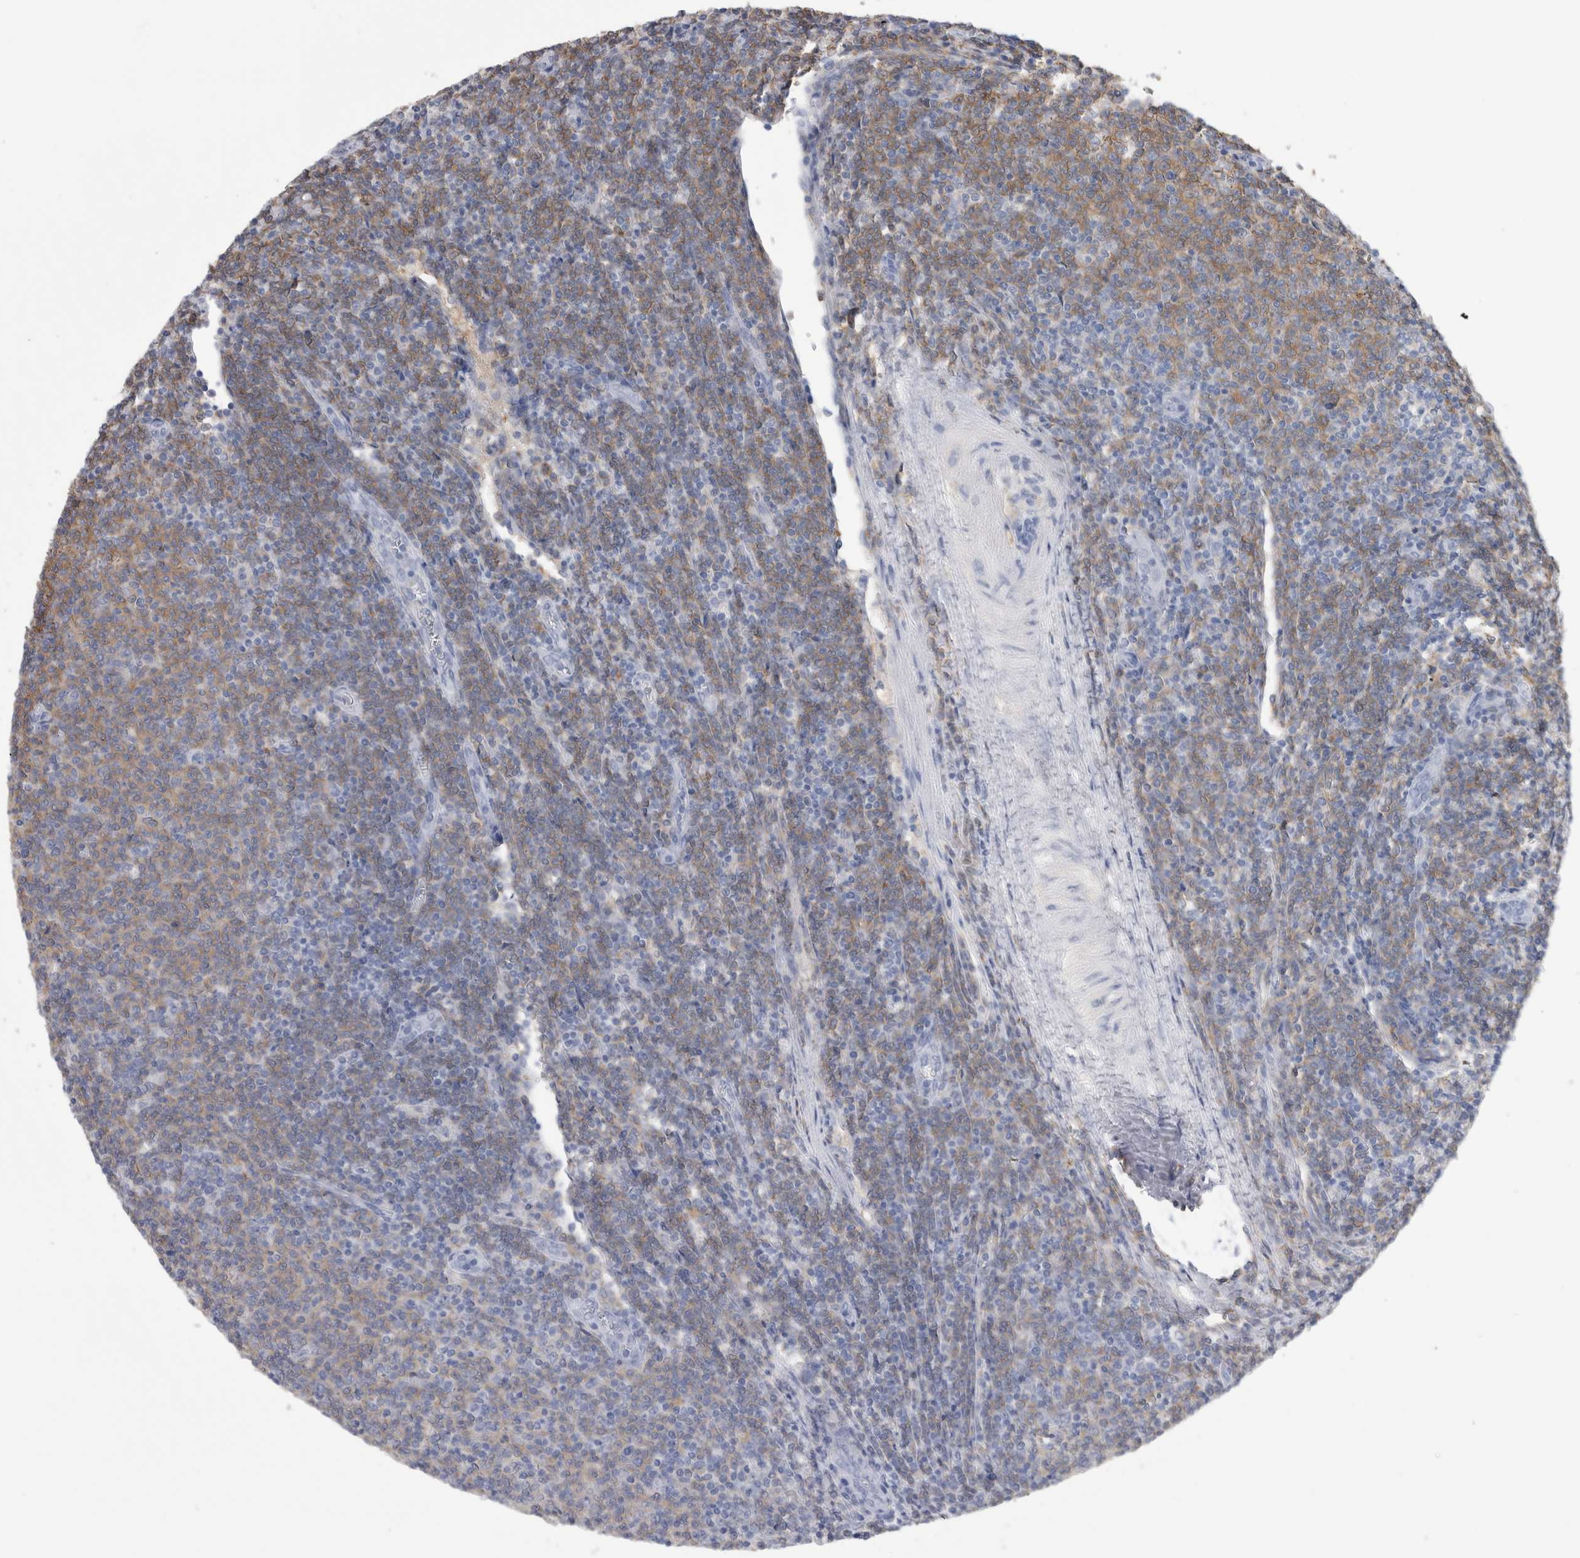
{"staining": {"intensity": "moderate", "quantity": ">75%", "location": "cytoplasmic/membranous"}, "tissue": "lymphoma", "cell_type": "Tumor cells", "image_type": "cancer", "snomed": [{"axis": "morphology", "description": "Malignant lymphoma, non-Hodgkin's type, Low grade"}, {"axis": "topography", "description": "Lymph node"}], "caption": "Lymphoma tissue exhibits moderate cytoplasmic/membranous positivity in about >75% of tumor cells, visualized by immunohistochemistry. The staining is performed using DAB (3,3'-diaminobenzidine) brown chromogen to label protein expression. The nuclei are counter-stained blue using hematoxylin.", "gene": "SCRN1", "patient": {"sex": "male", "age": 66}}